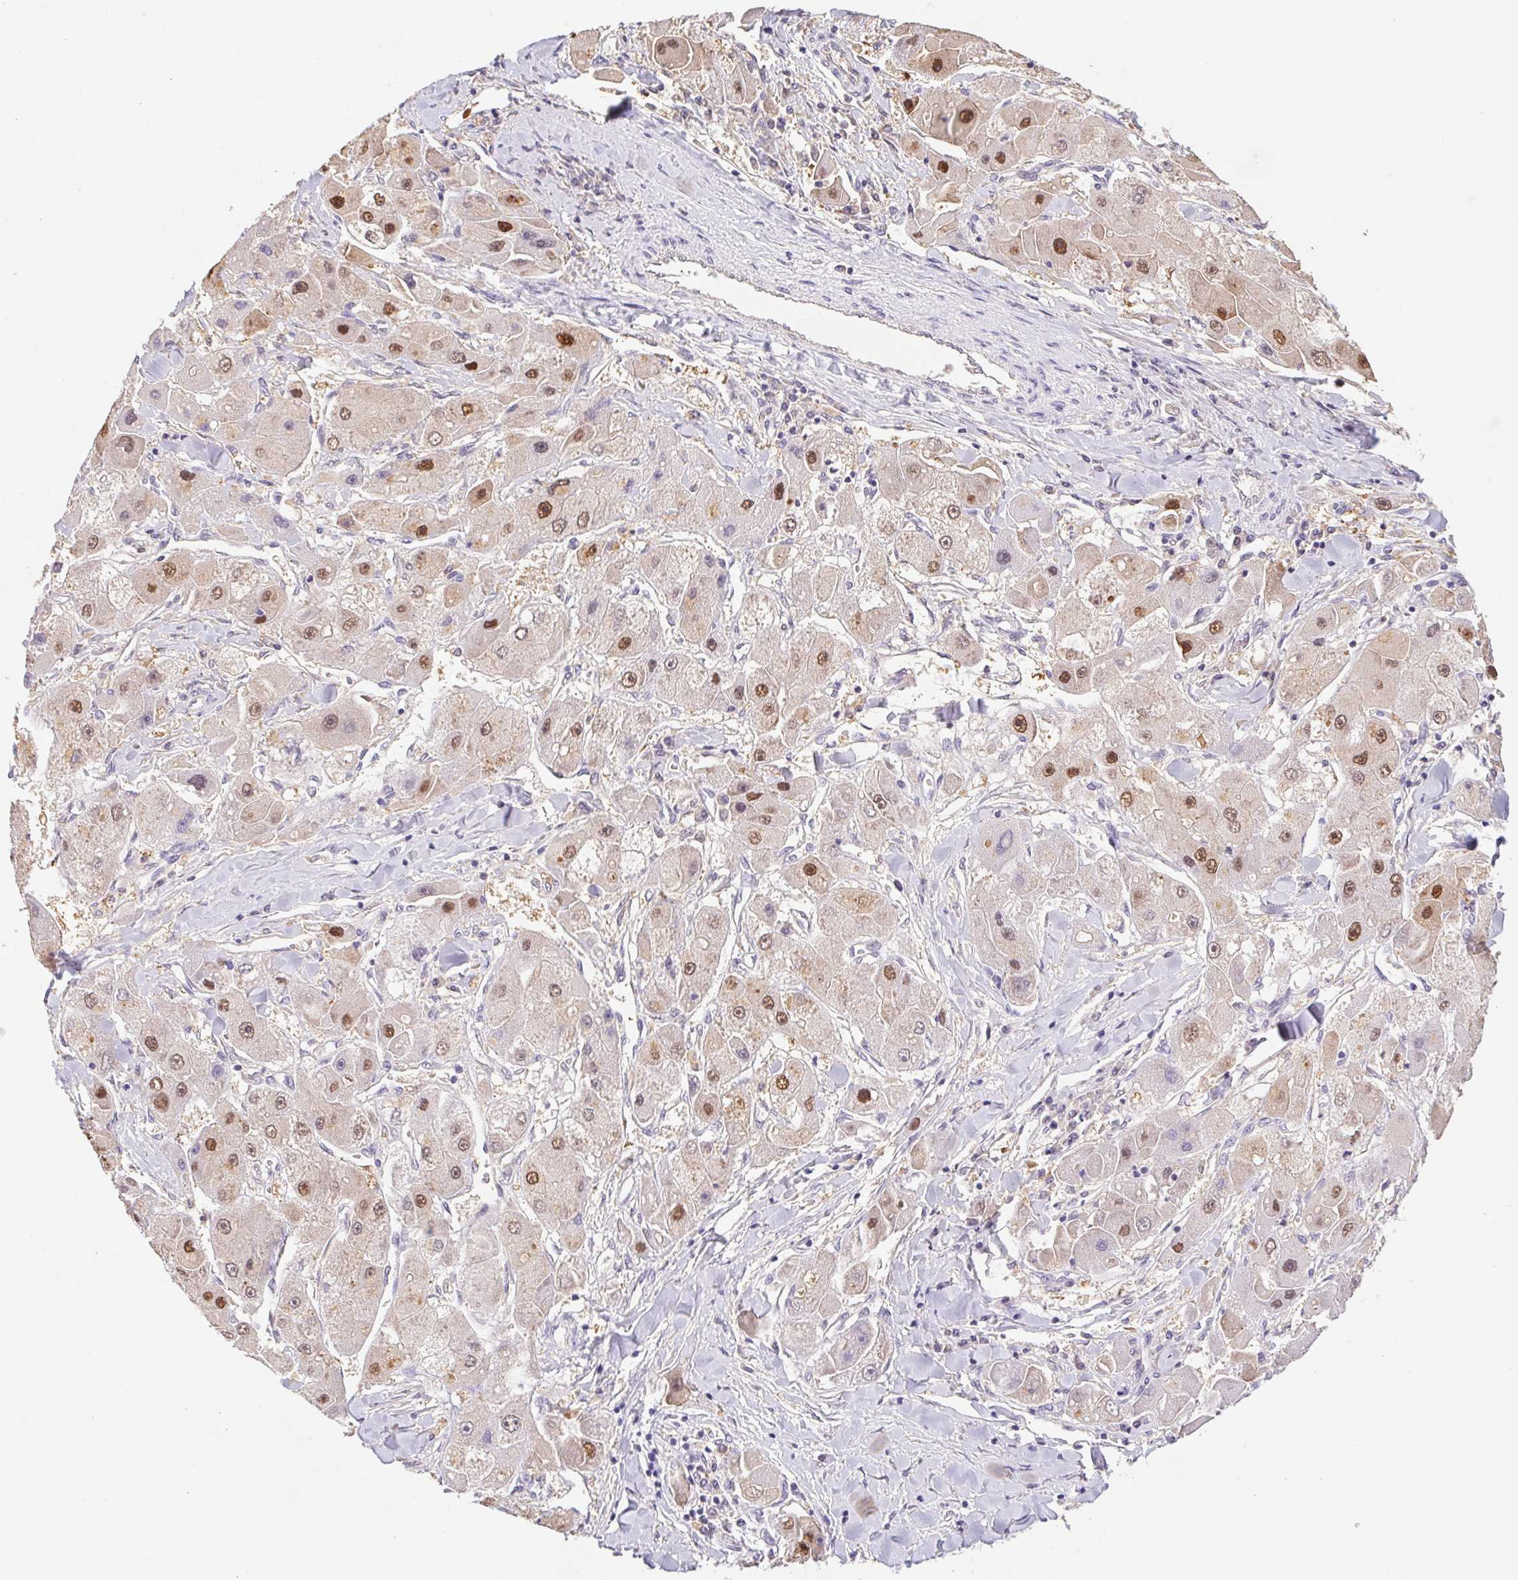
{"staining": {"intensity": "moderate", "quantity": "25%-75%", "location": "nuclear"}, "tissue": "liver cancer", "cell_type": "Tumor cells", "image_type": "cancer", "snomed": [{"axis": "morphology", "description": "Carcinoma, Hepatocellular, NOS"}, {"axis": "topography", "description": "Liver"}], "caption": "Immunohistochemical staining of liver hepatocellular carcinoma displays medium levels of moderate nuclear expression in approximately 25%-75% of tumor cells. (Stains: DAB (3,3'-diaminobenzidine) in brown, nuclei in blue, Microscopy: brightfield microscopy at high magnification).", "gene": "L3MBTL4", "patient": {"sex": "male", "age": 24}}